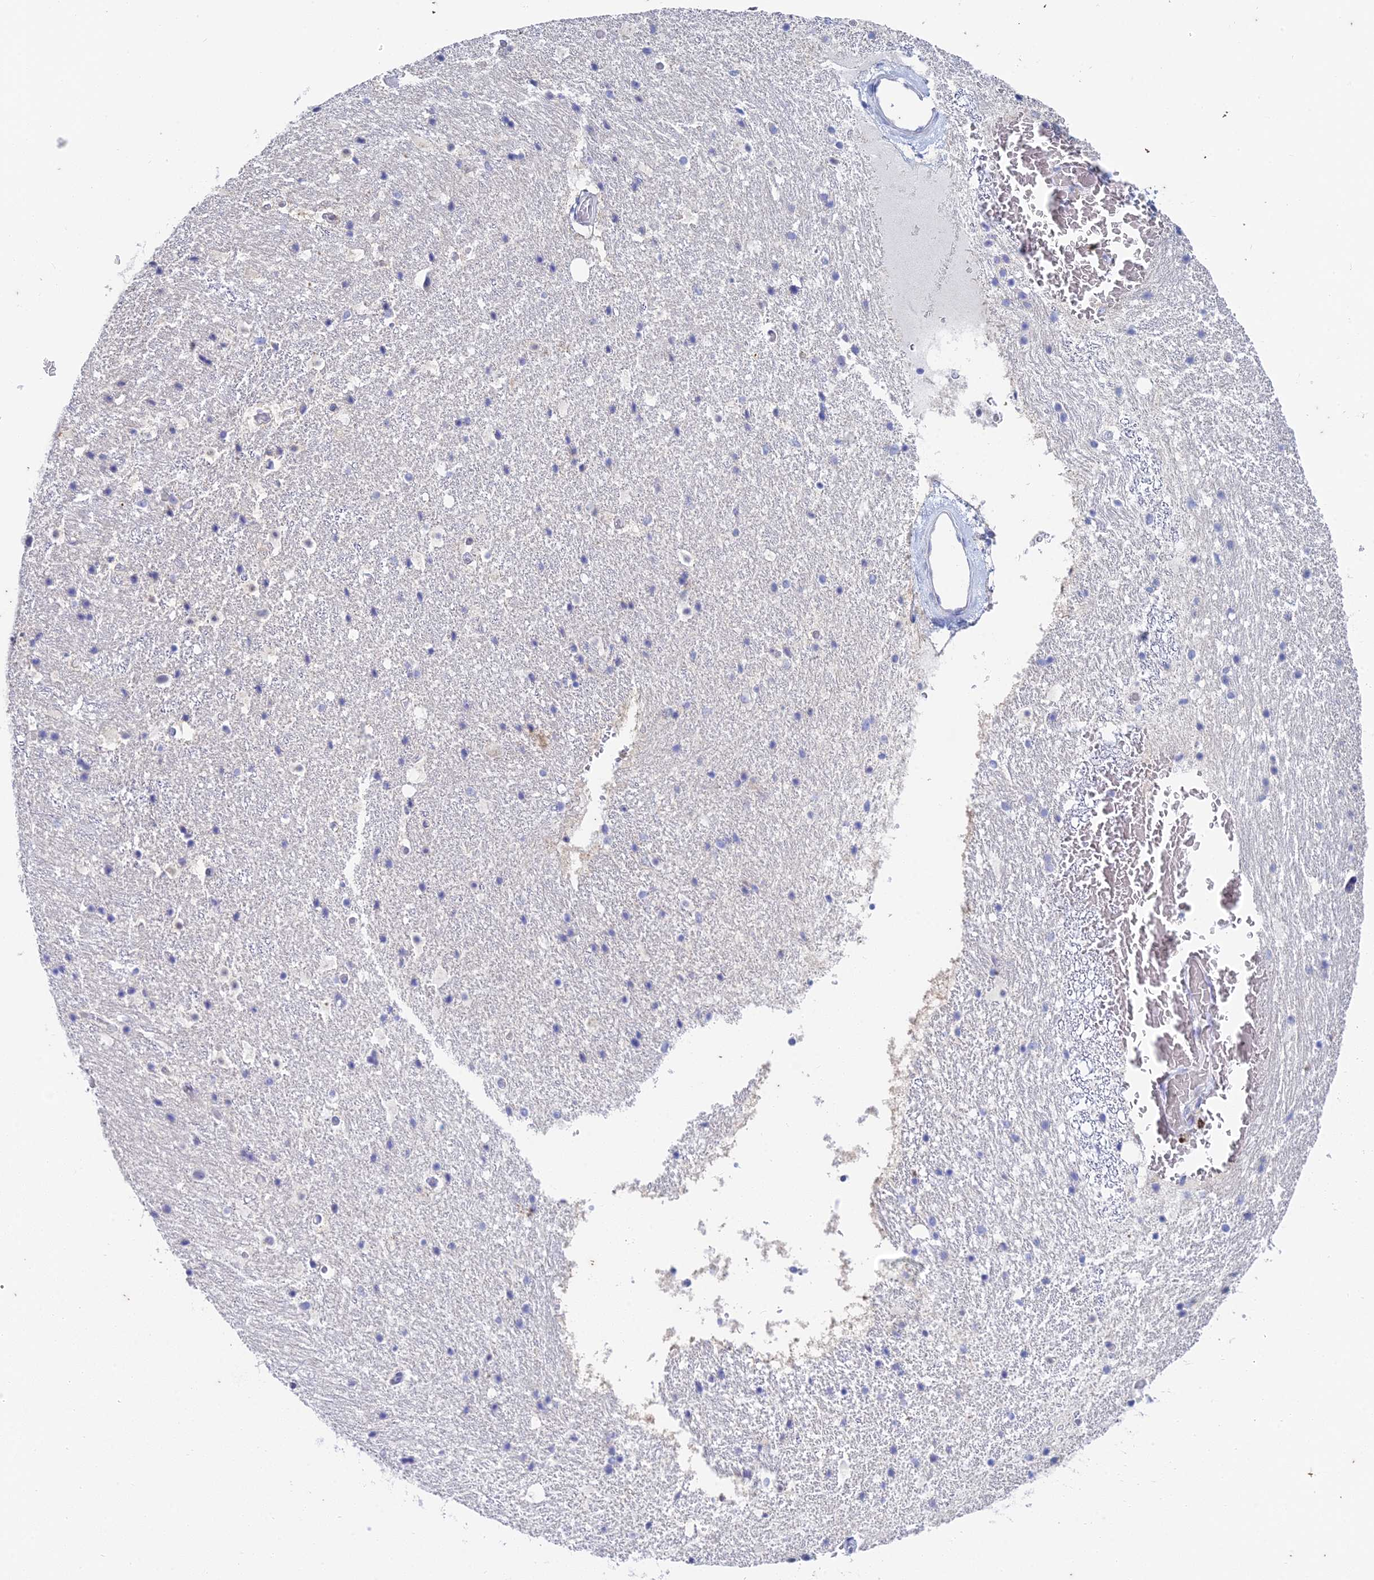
{"staining": {"intensity": "negative", "quantity": "none", "location": "none"}, "tissue": "hippocampus", "cell_type": "Glial cells", "image_type": "normal", "snomed": [{"axis": "morphology", "description": "Normal tissue, NOS"}, {"axis": "topography", "description": "Hippocampus"}], "caption": "There is no significant staining in glial cells of hippocampus. (IHC, brightfield microscopy, high magnification).", "gene": "EEF2KMT", "patient": {"sex": "female", "age": 52}}